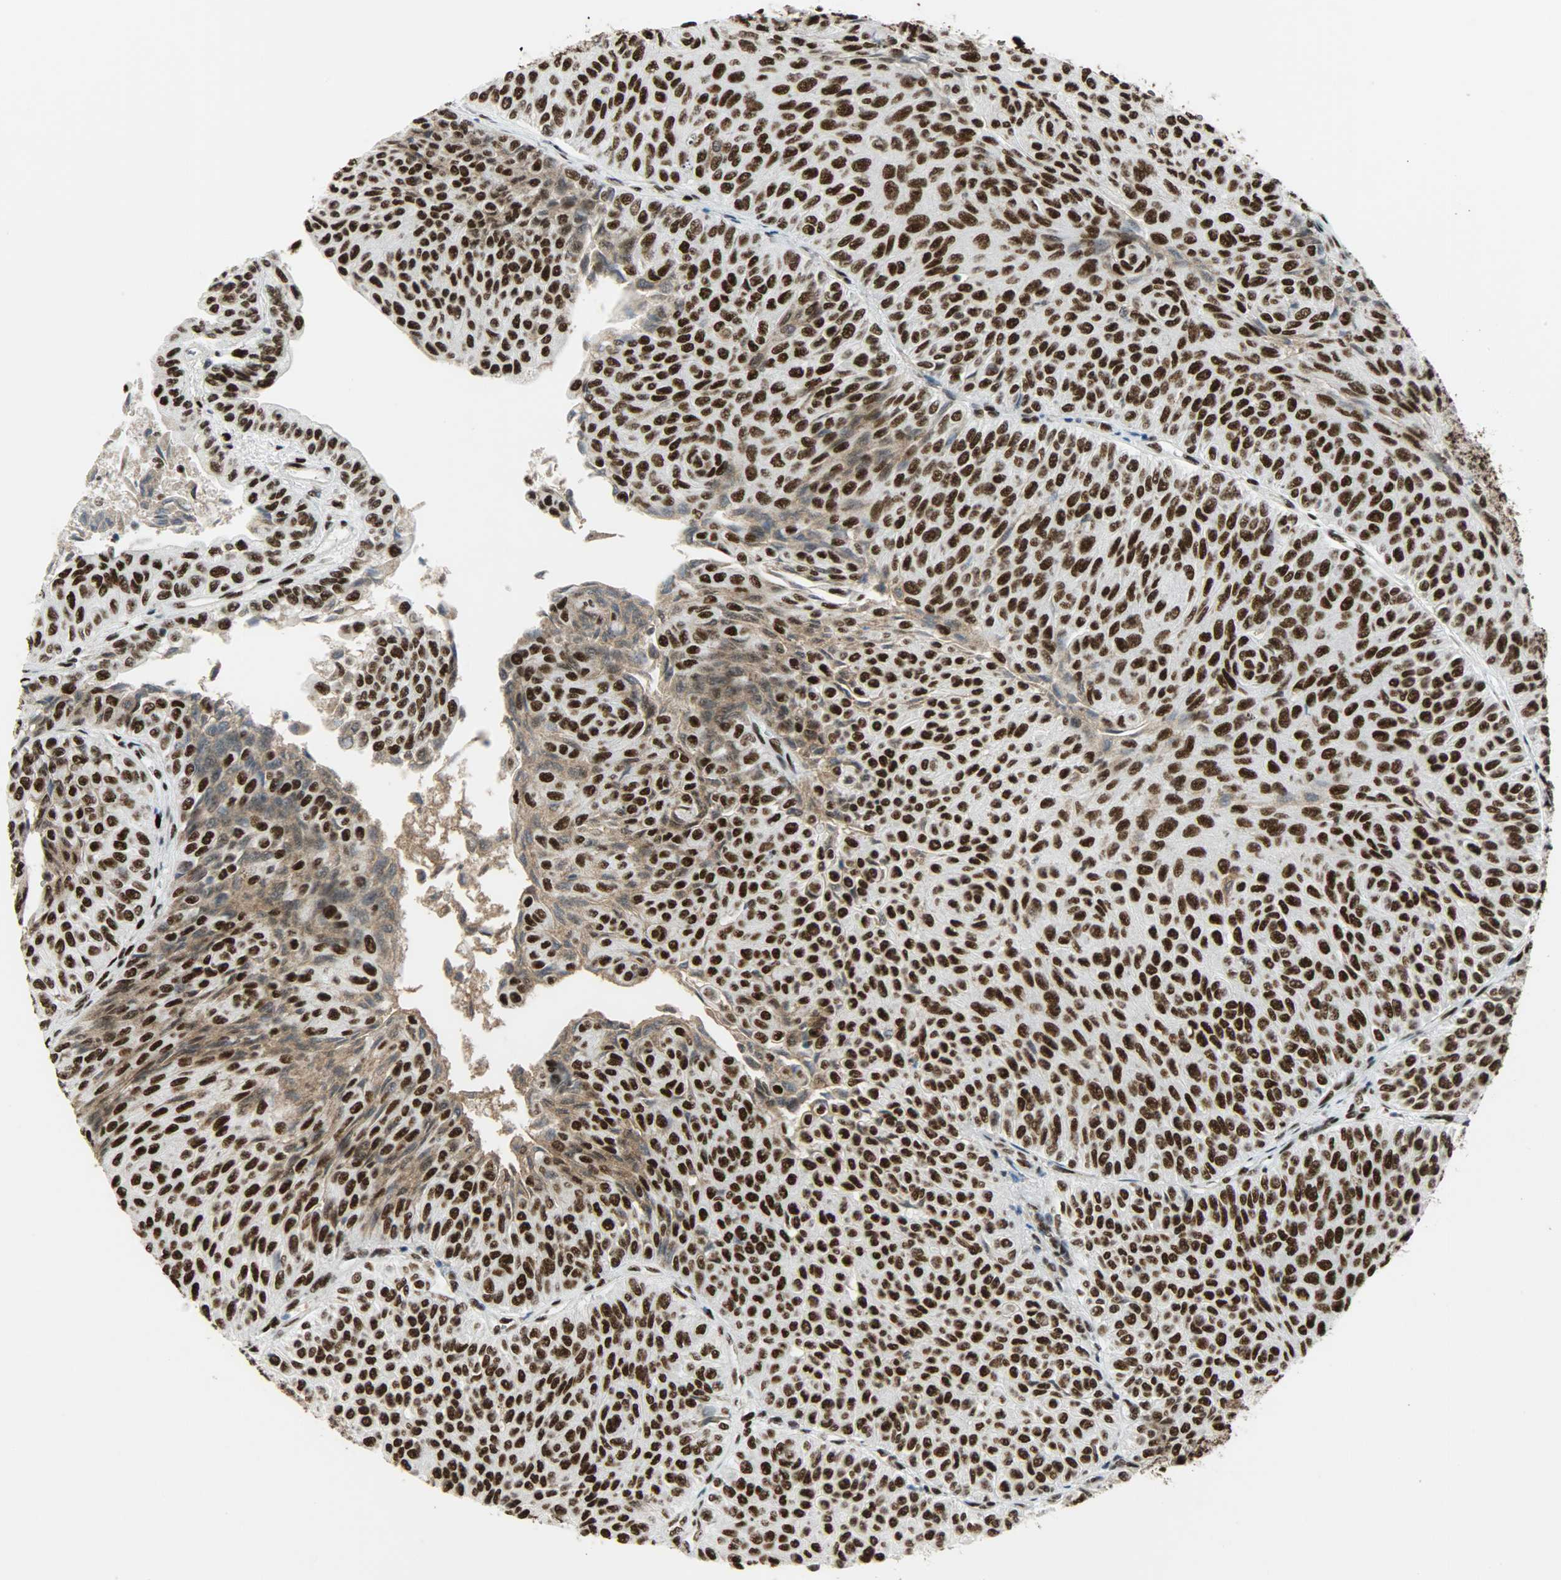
{"staining": {"intensity": "strong", "quantity": ">75%", "location": "nuclear"}, "tissue": "urothelial cancer", "cell_type": "Tumor cells", "image_type": "cancer", "snomed": [{"axis": "morphology", "description": "Urothelial carcinoma, Low grade"}, {"axis": "topography", "description": "Urinary bladder"}], "caption": "This image displays urothelial cancer stained with IHC to label a protein in brown. The nuclear of tumor cells show strong positivity for the protein. Nuclei are counter-stained blue.", "gene": "SSB", "patient": {"sex": "male", "age": 78}}